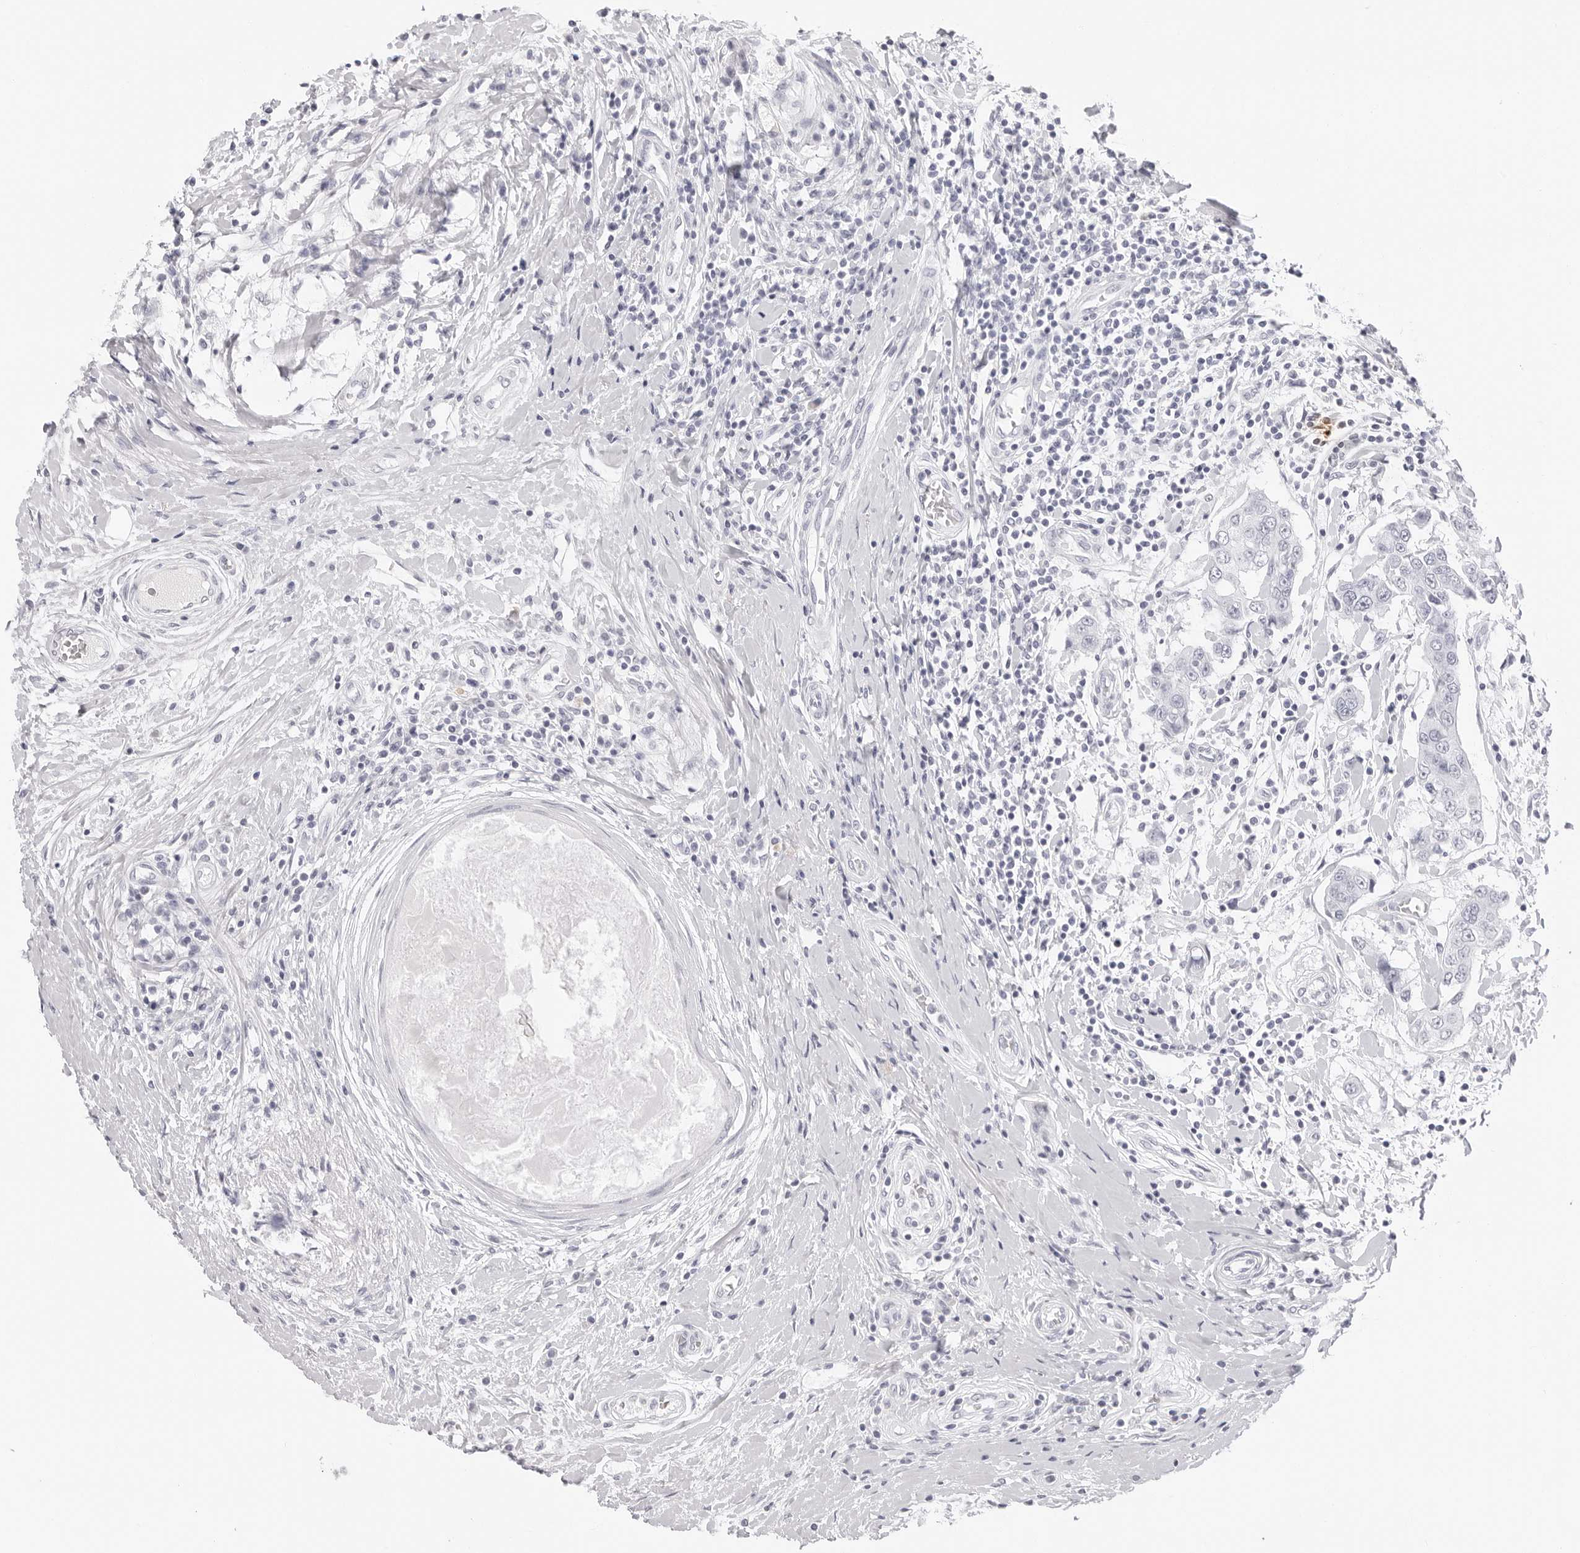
{"staining": {"intensity": "negative", "quantity": "none", "location": "none"}, "tissue": "breast cancer", "cell_type": "Tumor cells", "image_type": "cancer", "snomed": [{"axis": "morphology", "description": "Duct carcinoma"}, {"axis": "topography", "description": "Breast"}], "caption": "DAB immunohistochemical staining of human breast cancer demonstrates no significant positivity in tumor cells.", "gene": "CST5", "patient": {"sex": "female", "age": 27}}